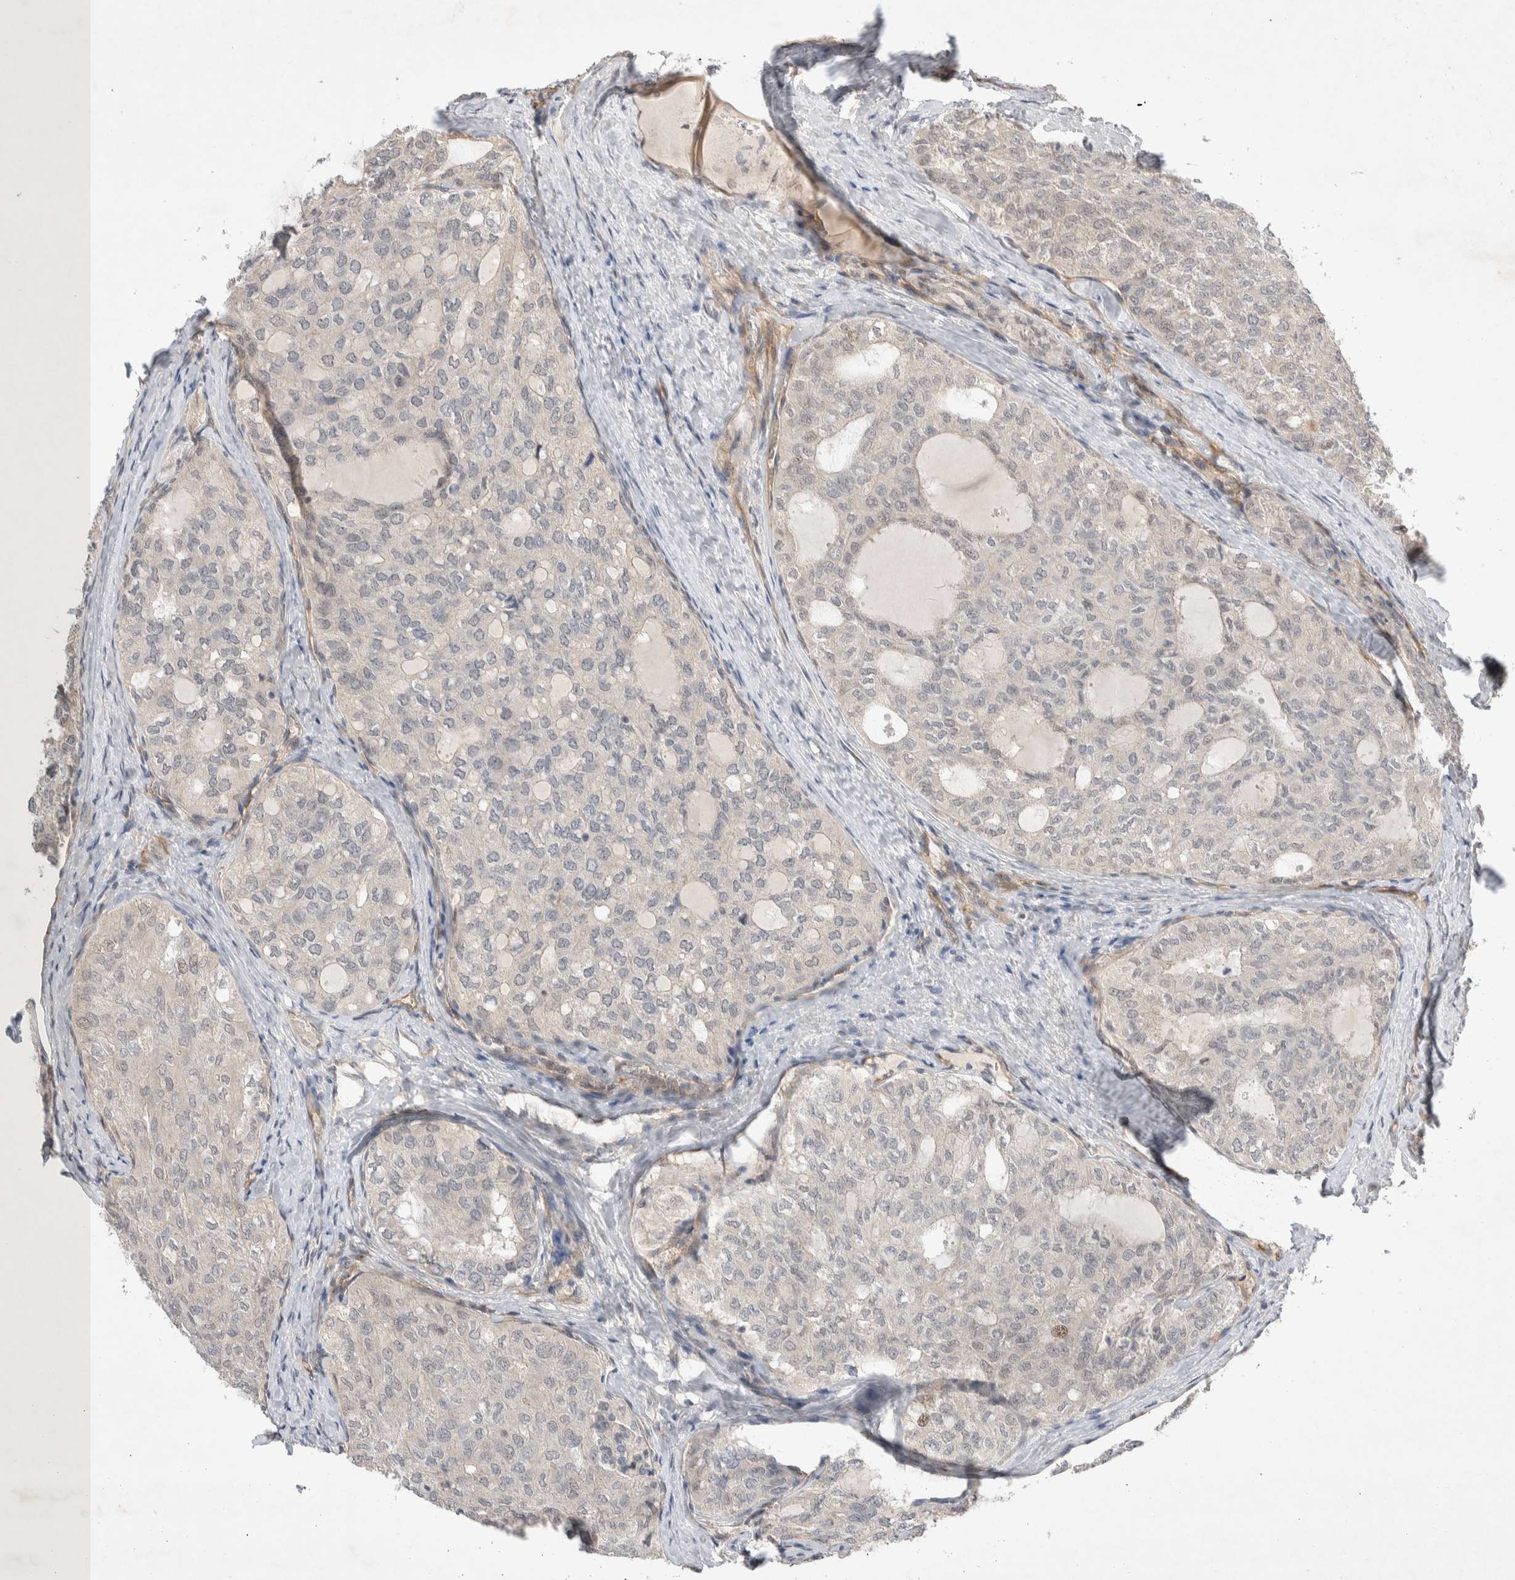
{"staining": {"intensity": "negative", "quantity": "none", "location": "none"}, "tissue": "thyroid cancer", "cell_type": "Tumor cells", "image_type": "cancer", "snomed": [{"axis": "morphology", "description": "Follicular adenoma carcinoma, NOS"}, {"axis": "topography", "description": "Thyroid gland"}], "caption": "Immunohistochemistry histopathology image of neoplastic tissue: thyroid cancer stained with DAB exhibits no significant protein expression in tumor cells.", "gene": "ZNF704", "patient": {"sex": "male", "age": 75}}